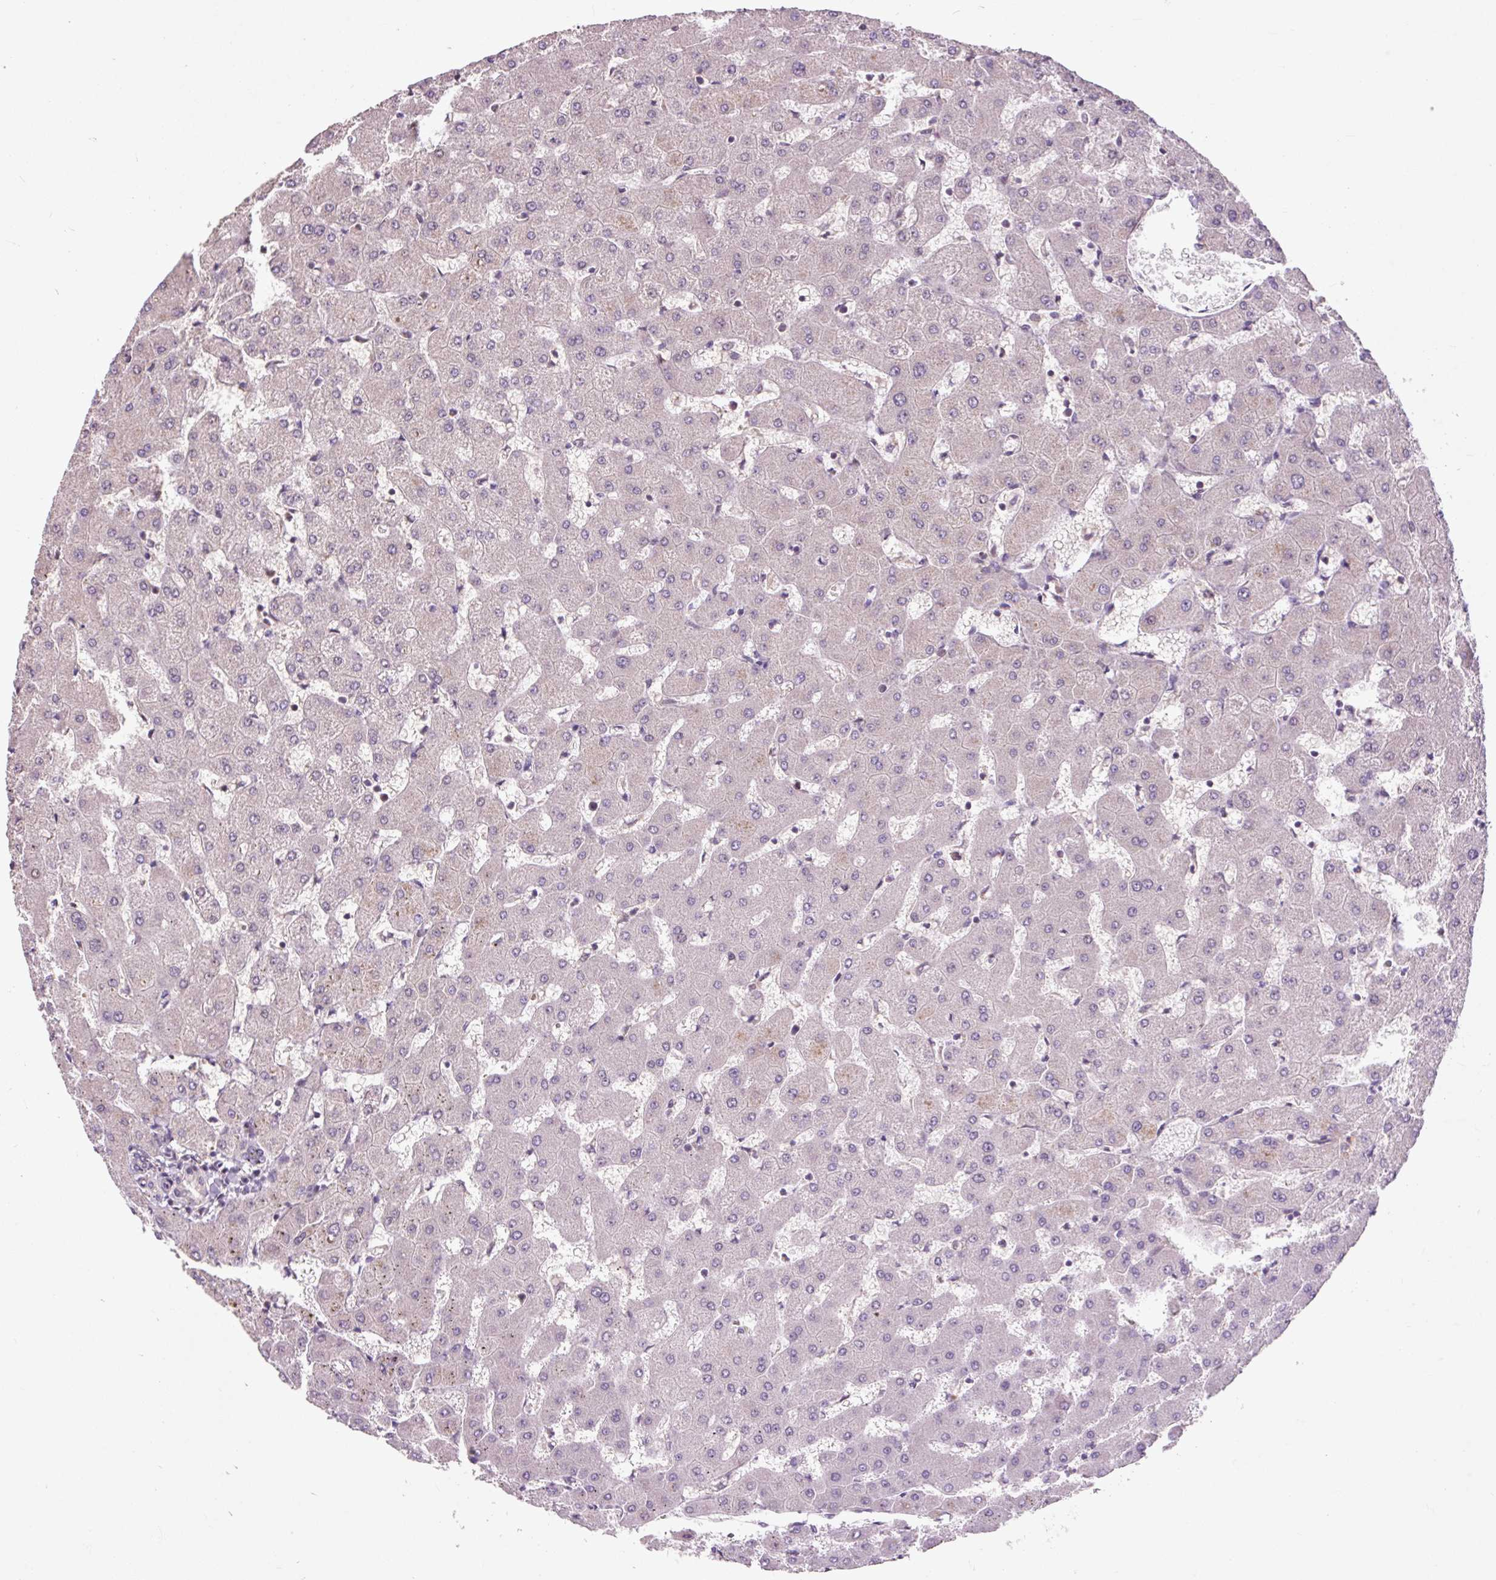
{"staining": {"intensity": "weak", "quantity": "<25%", "location": "cytoplasmic/membranous"}, "tissue": "liver", "cell_type": "Cholangiocytes", "image_type": "normal", "snomed": [{"axis": "morphology", "description": "Normal tissue, NOS"}, {"axis": "topography", "description": "Liver"}], "caption": "This is a photomicrograph of immunohistochemistry staining of benign liver, which shows no staining in cholangiocytes.", "gene": "MMS19", "patient": {"sex": "female", "age": 63}}